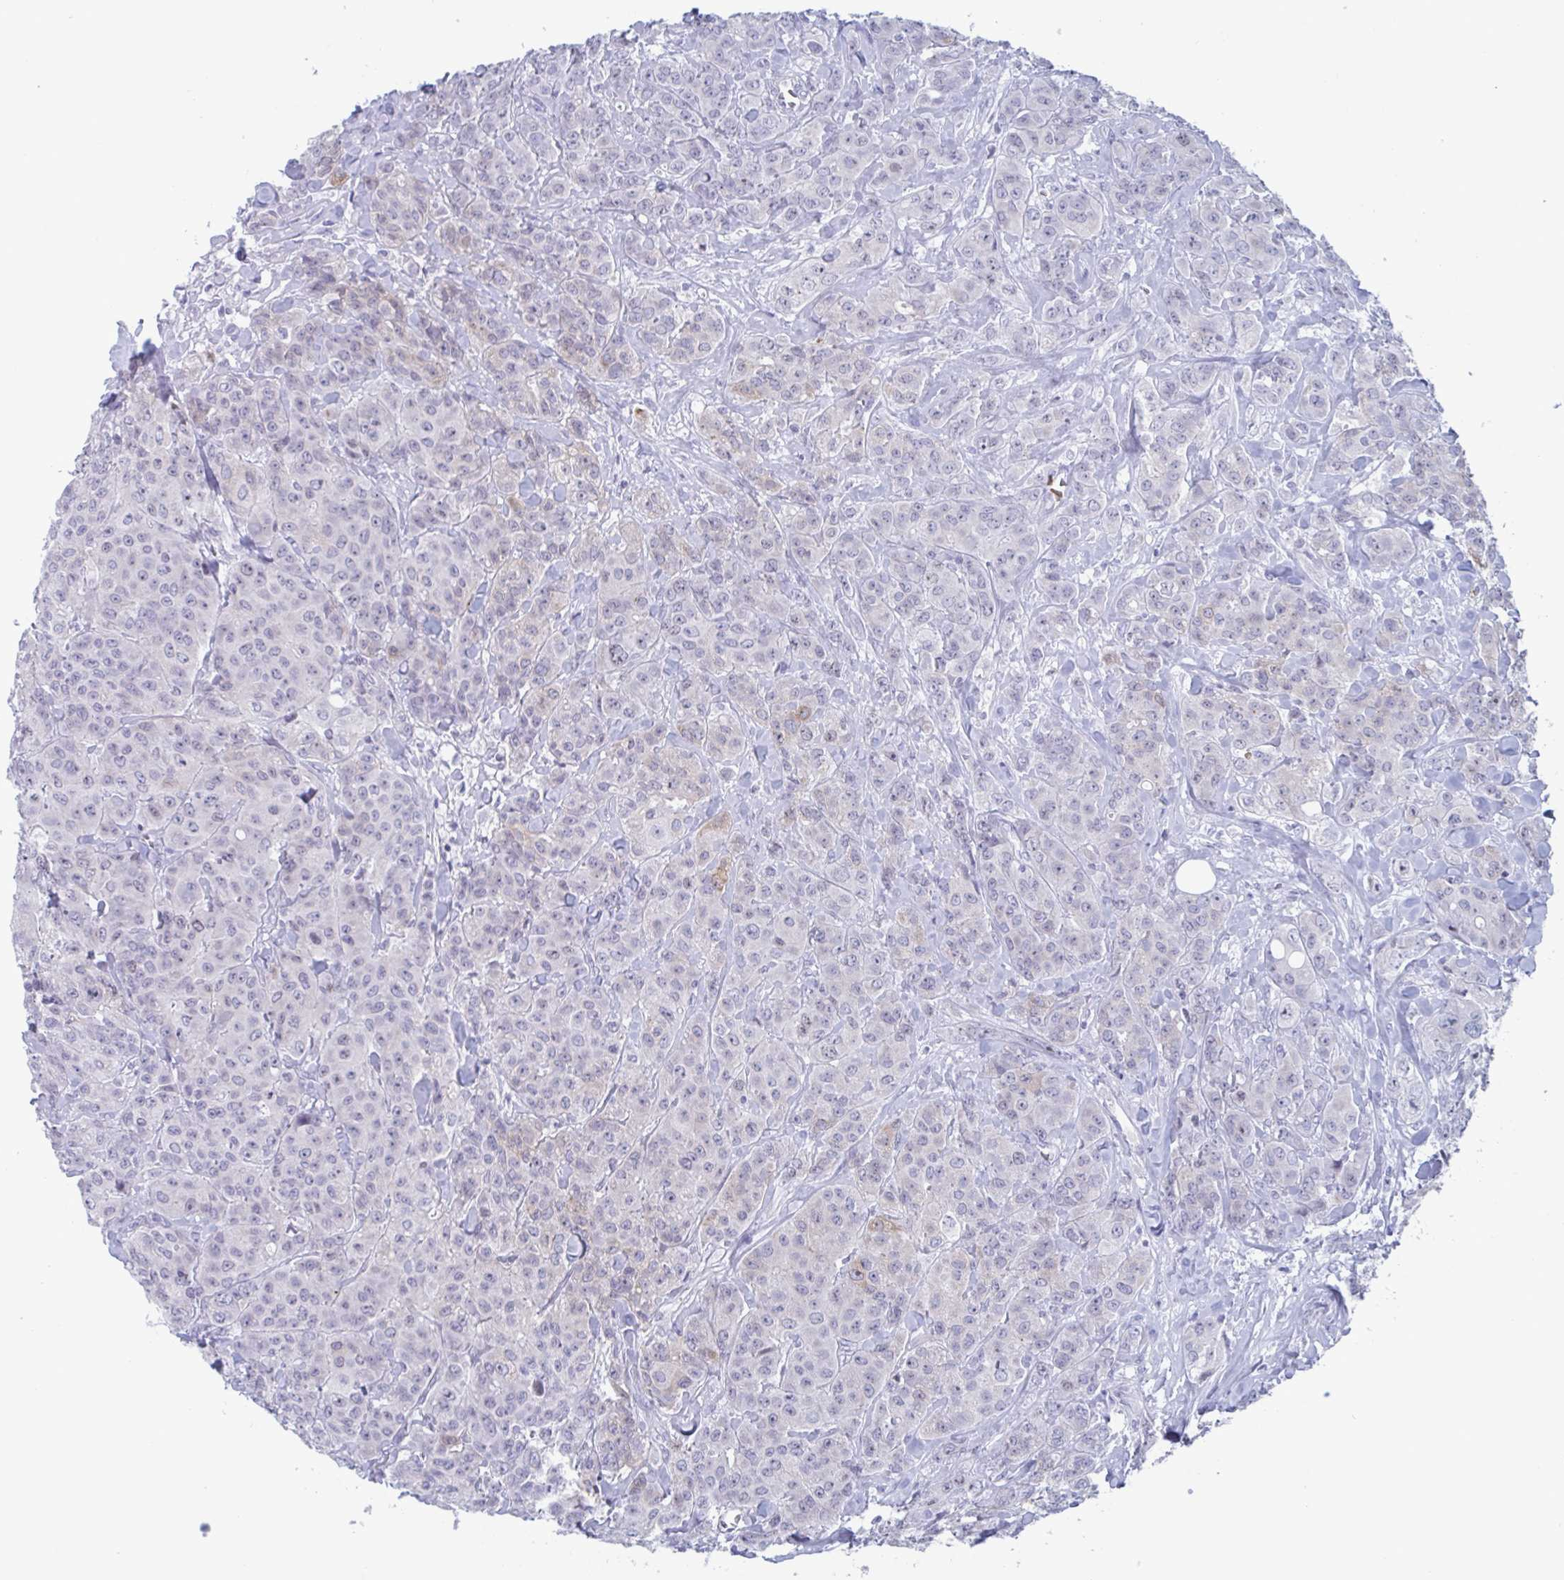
{"staining": {"intensity": "weak", "quantity": "<25%", "location": "cytoplasmic/membranous"}, "tissue": "breast cancer", "cell_type": "Tumor cells", "image_type": "cancer", "snomed": [{"axis": "morphology", "description": "Normal tissue, NOS"}, {"axis": "morphology", "description": "Duct carcinoma"}, {"axis": "topography", "description": "Breast"}], "caption": "Breast cancer (infiltrating ductal carcinoma) was stained to show a protein in brown. There is no significant staining in tumor cells.", "gene": "CYP4F11", "patient": {"sex": "female", "age": 43}}